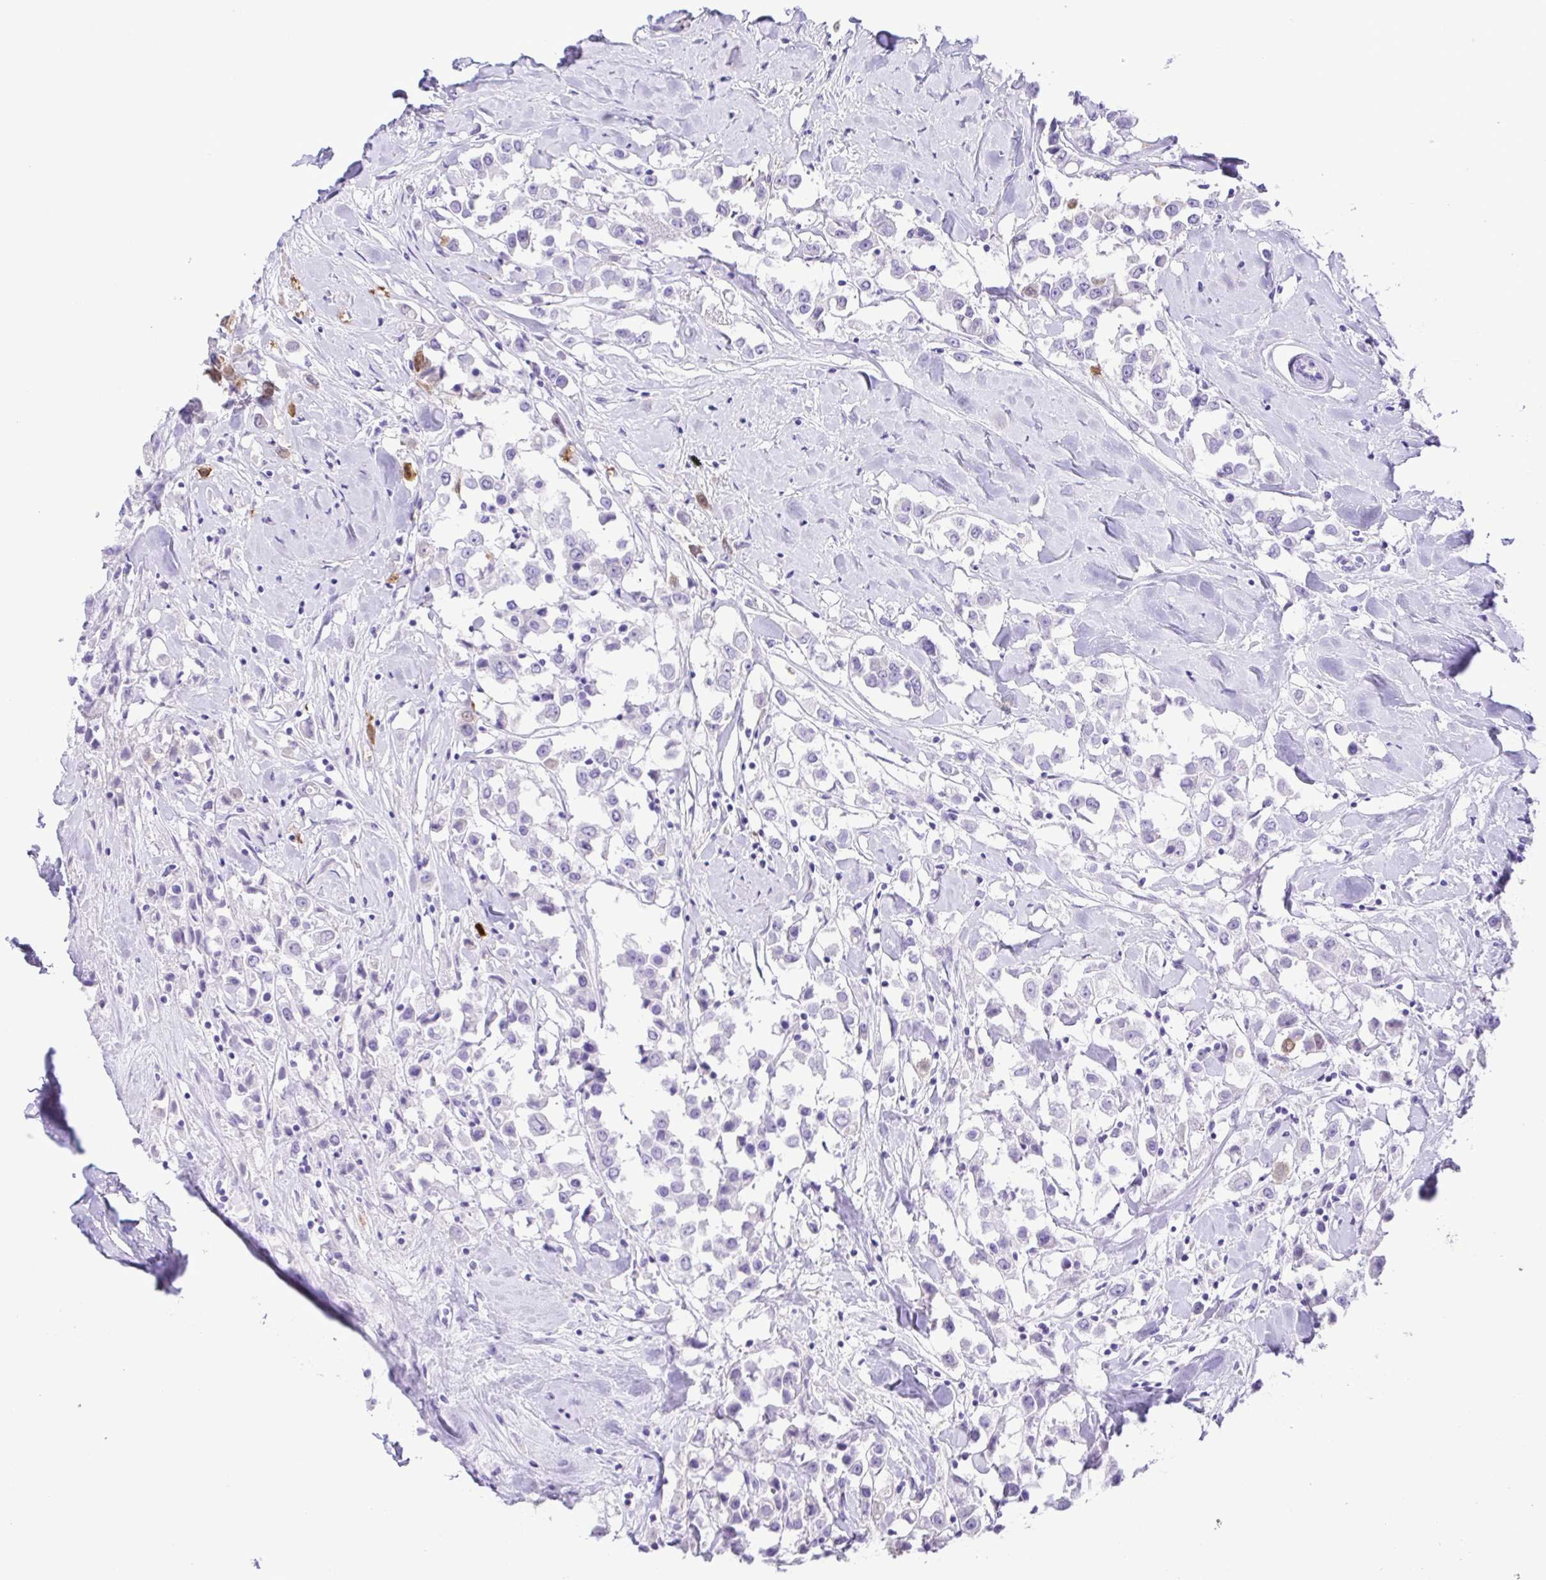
{"staining": {"intensity": "negative", "quantity": "none", "location": "none"}, "tissue": "breast cancer", "cell_type": "Tumor cells", "image_type": "cancer", "snomed": [{"axis": "morphology", "description": "Duct carcinoma"}, {"axis": "topography", "description": "Breast"}], "caption": "The immunohistochemistry (IHC) histopathology image has no significant expression in tumor cells of breast cancer tissue. (DAB IHC, high magnification).", "gene": "CASP14", "patient": {"sex": "female", "age": 61}}